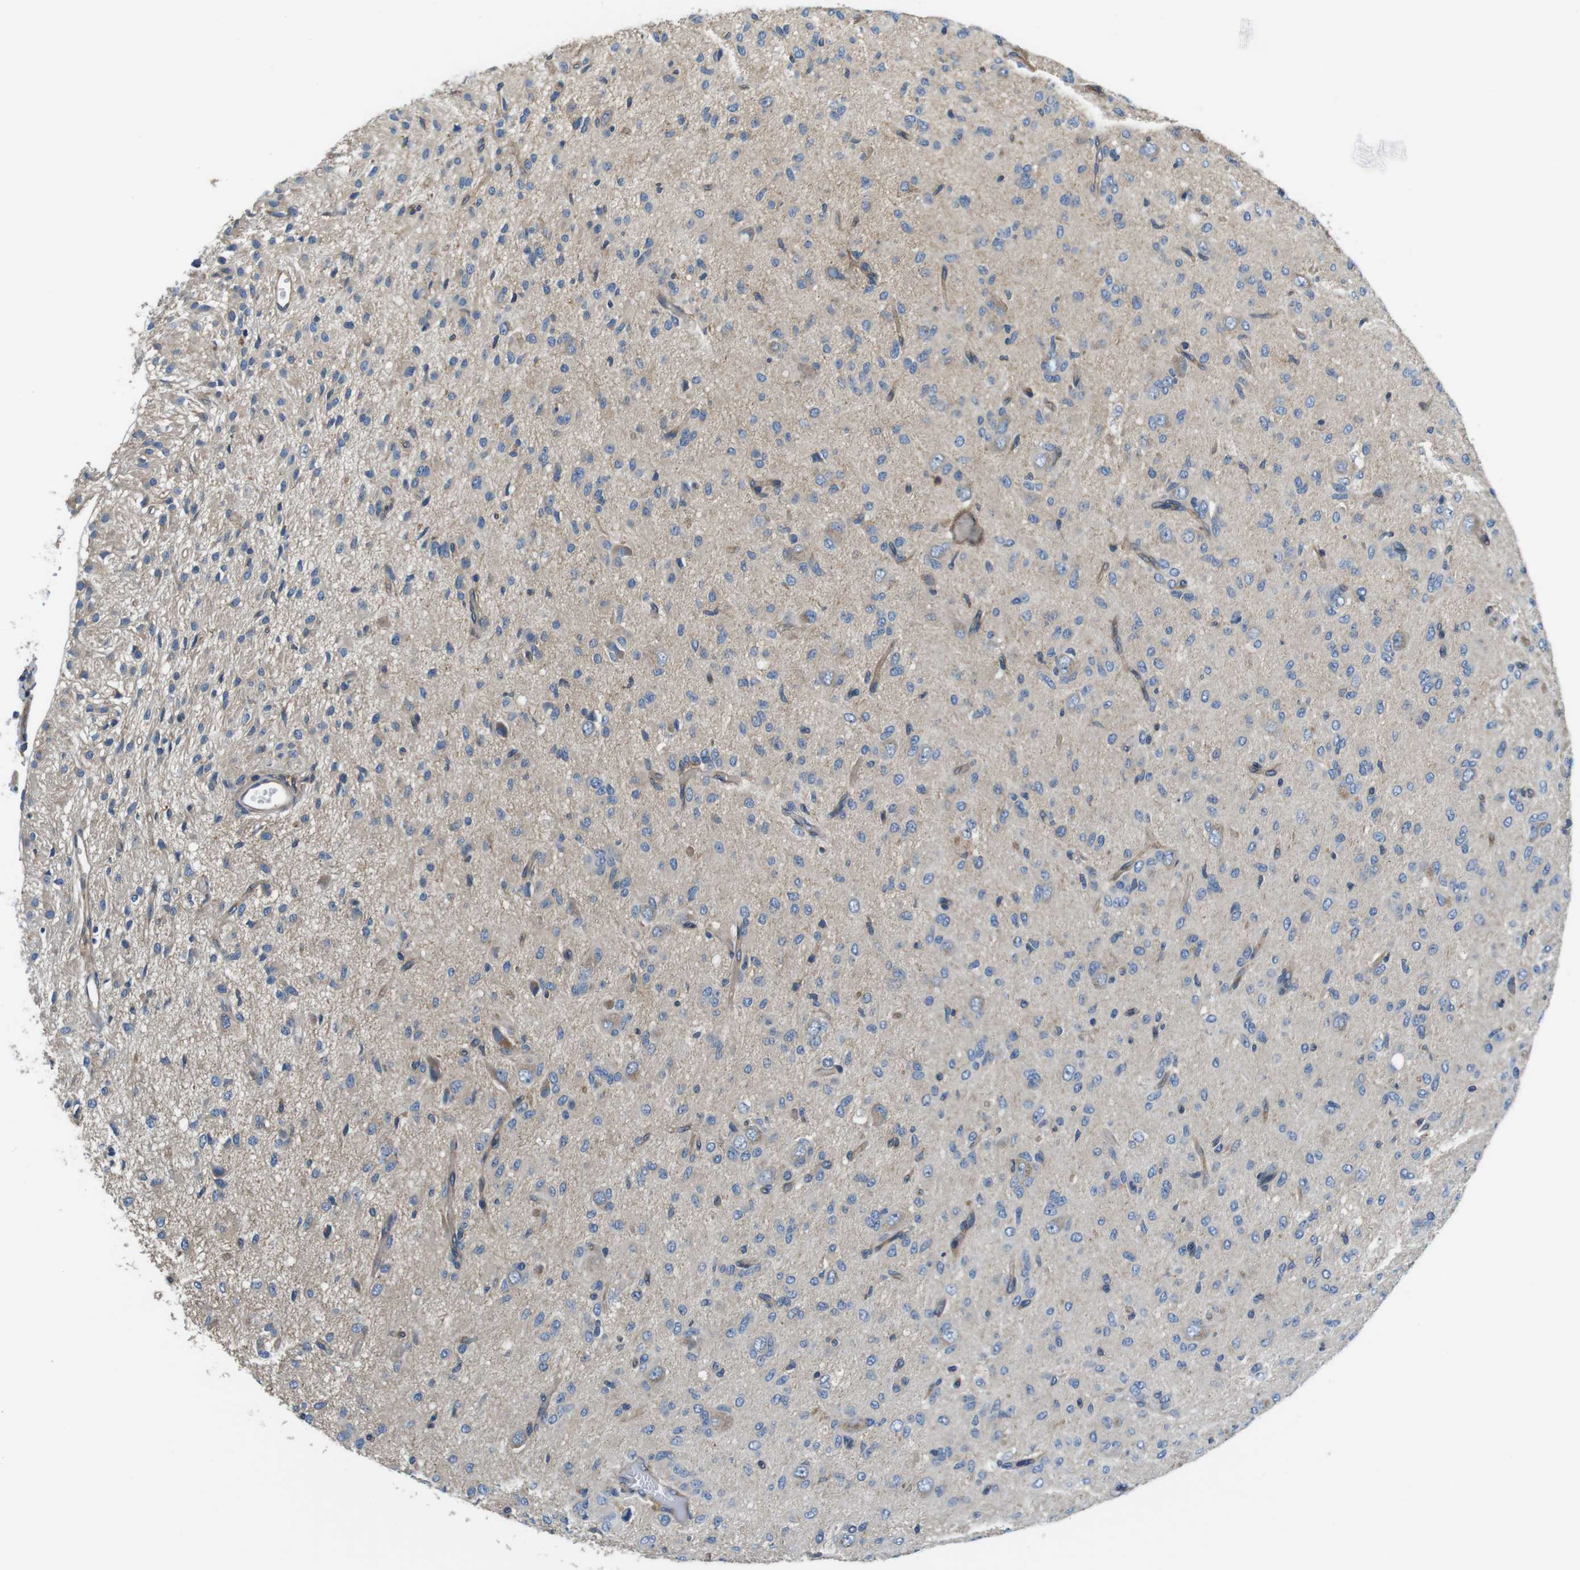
{"staining": {"intensity": "weak", "quantity": "<25%", "location": "cytoplasmic/membranous"}, "tissue": "glioma", "cell_type": "Tumor cells", "image_type": "cancer", "snomed": [{"axis": "morphology", "description": "Glioma, malignant, High grade"}, {"axis": "topography", "description": "Brain"}], "caption": "A photomicrograph of human glioma is negative for staining in tumor cells.", "gene": "DENND4C", "patient": {"sex": "female", "age": 59}}